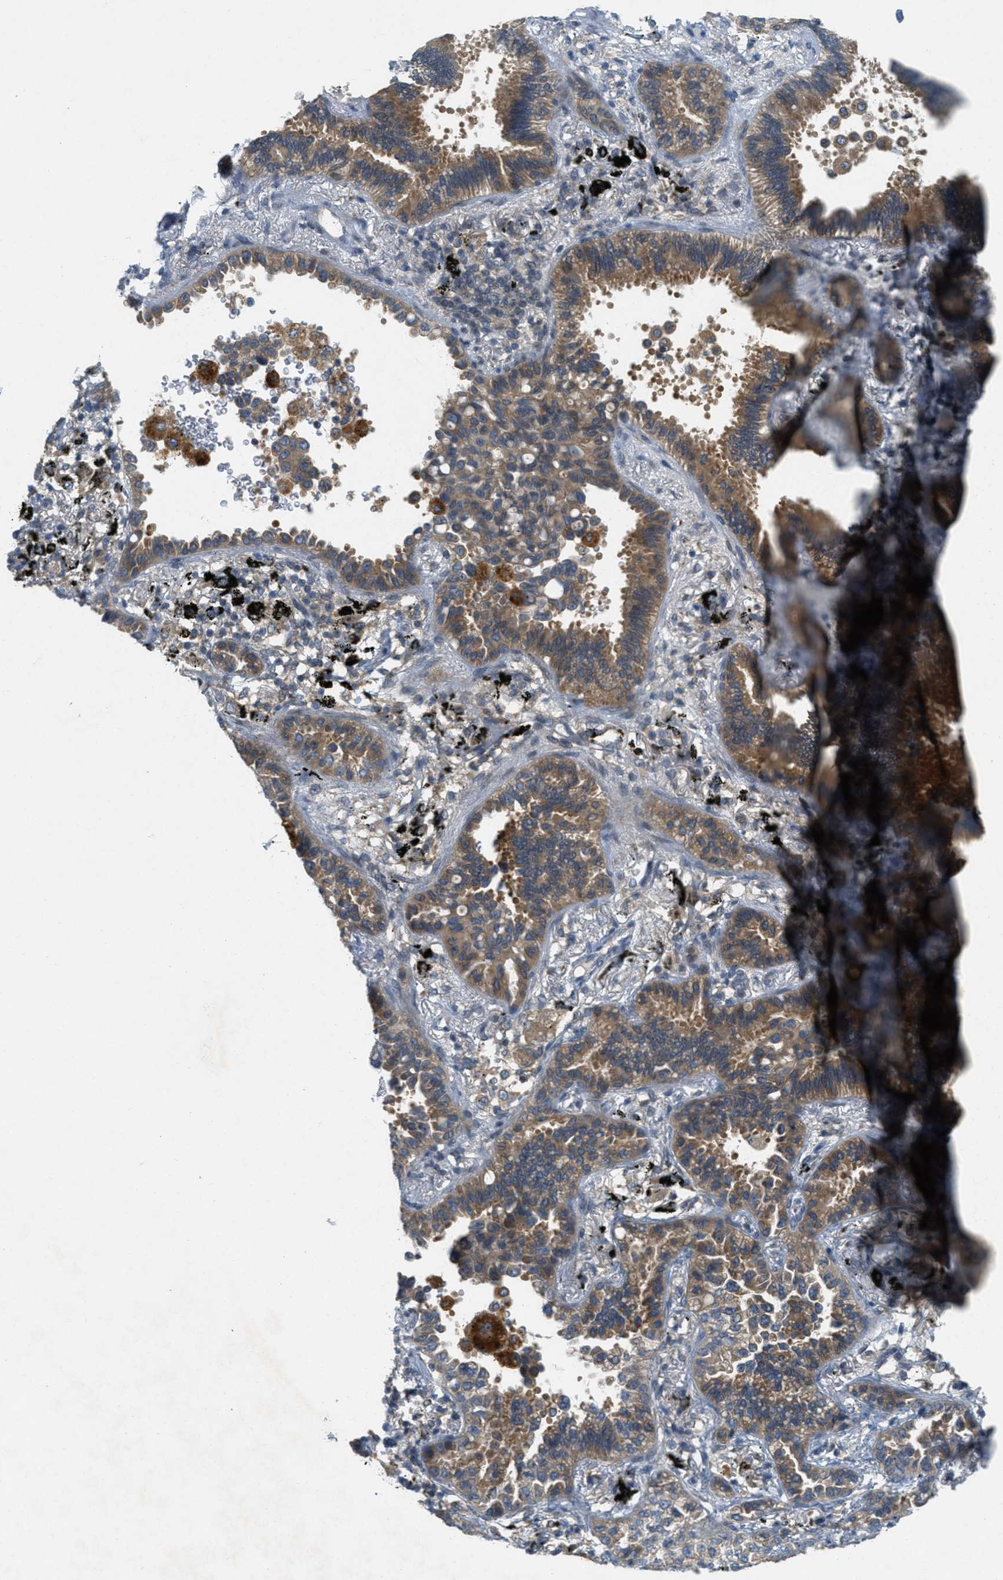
{"staining": {"intensity": "moderate", "quantity": ">75%", "location": "cytoplasmic/membranous"}, "tissue": "lung cancer", "cell_type": "Tumor cells", "image_type": "cancer", "snomed": [{"axis": "morphology", "description": "Normal tissue, NOS"}, {"axis": "morphology", "description": "Adenocarcinoma, NOS"}, {"axis": "topography", "description": "Lung"}], "caption": "Lung cancer (adenocarcinoma) stained with a brown dye displays moderate cytoplasmic/membranous positive staining in about >75% of tumor cells.", "gene": "SIGMAR1", "patient": {"sex": "male", "age": 59}}